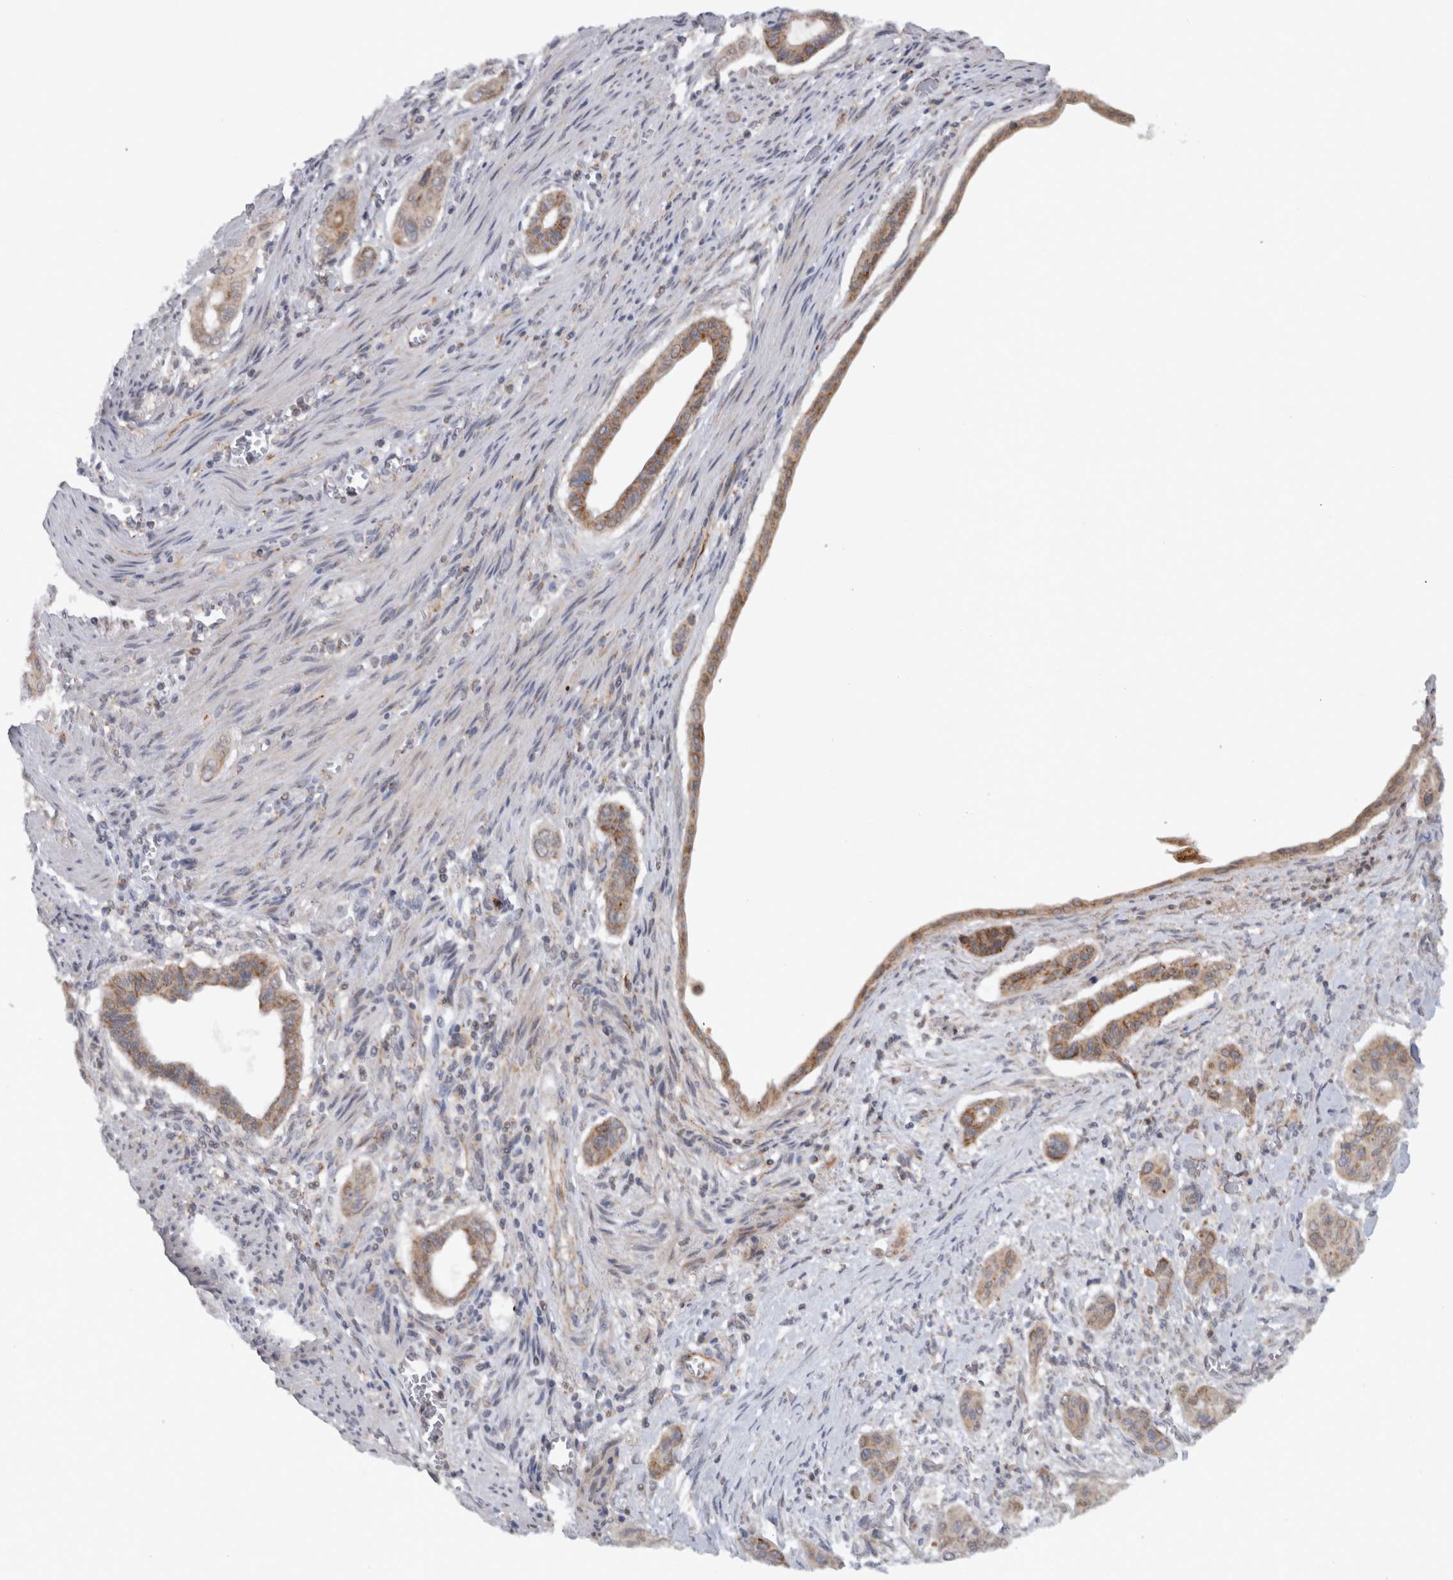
{"staining": {"intensity": "moderate", "quantity": ">75%", "location": "cytoplasmic/membranous"}, "tissue": "pancreatic cancer", "cell_type": "Tumor cells", "image_type": "cancer", "snomed": [{"axis": "morphology", "description": "Adenocarcinoma, NOS"}, {"axis": "topography", "description": "Pancreas"}], "caption": "Approximately >75% of tumor cells in adenocarcinoma (pancreatic) display moderate cytoplasmic/membranous protein staining as visualized by brown immunohistochemical staining.", "gene": "RAB18", "patient": {"sex": "male", "age": 77}}